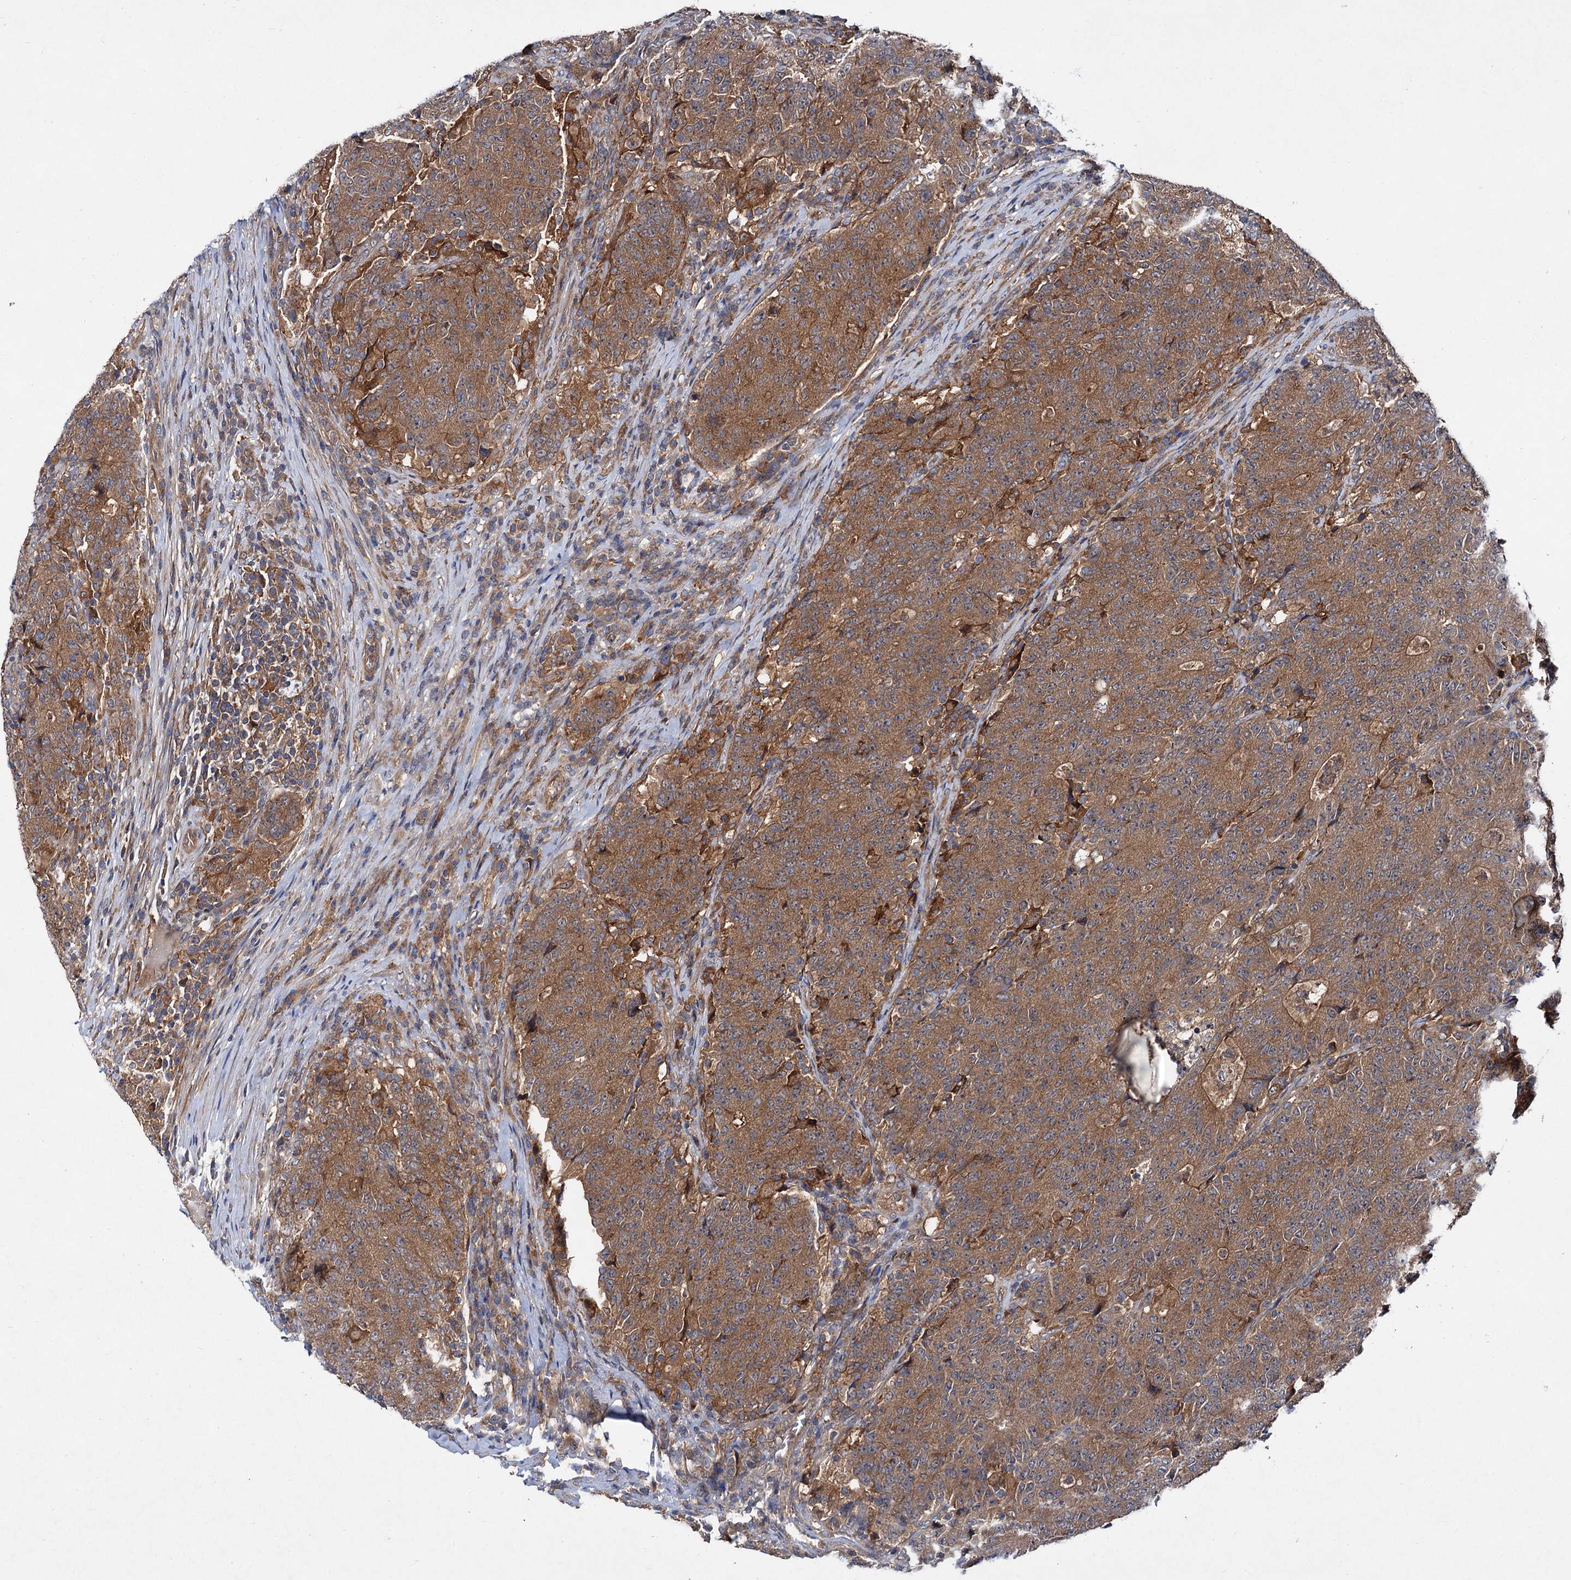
{"staining": {"intensity": "moderate", "quantity": ">75%", "location": "cytoplasmic/membranous"}, "tissue": "colorectal cancer", "cell_type": "Tumor cells", "image_type": "cancer", "snomed": [{"axis": "morphology", "description": "Adenocarcinoma, NOS"}, {"axis": "topography", "description": "Colon"}], "caption": "A high-resolution histopathology image shows IHC staining of adenocarcinoma (colorectal), which exhibits moderate cytoplasmic/membranous positivity in about >75% of tumor cells.", "gene": "VPS29", "patient": {"sex": "female", "age": 75}}